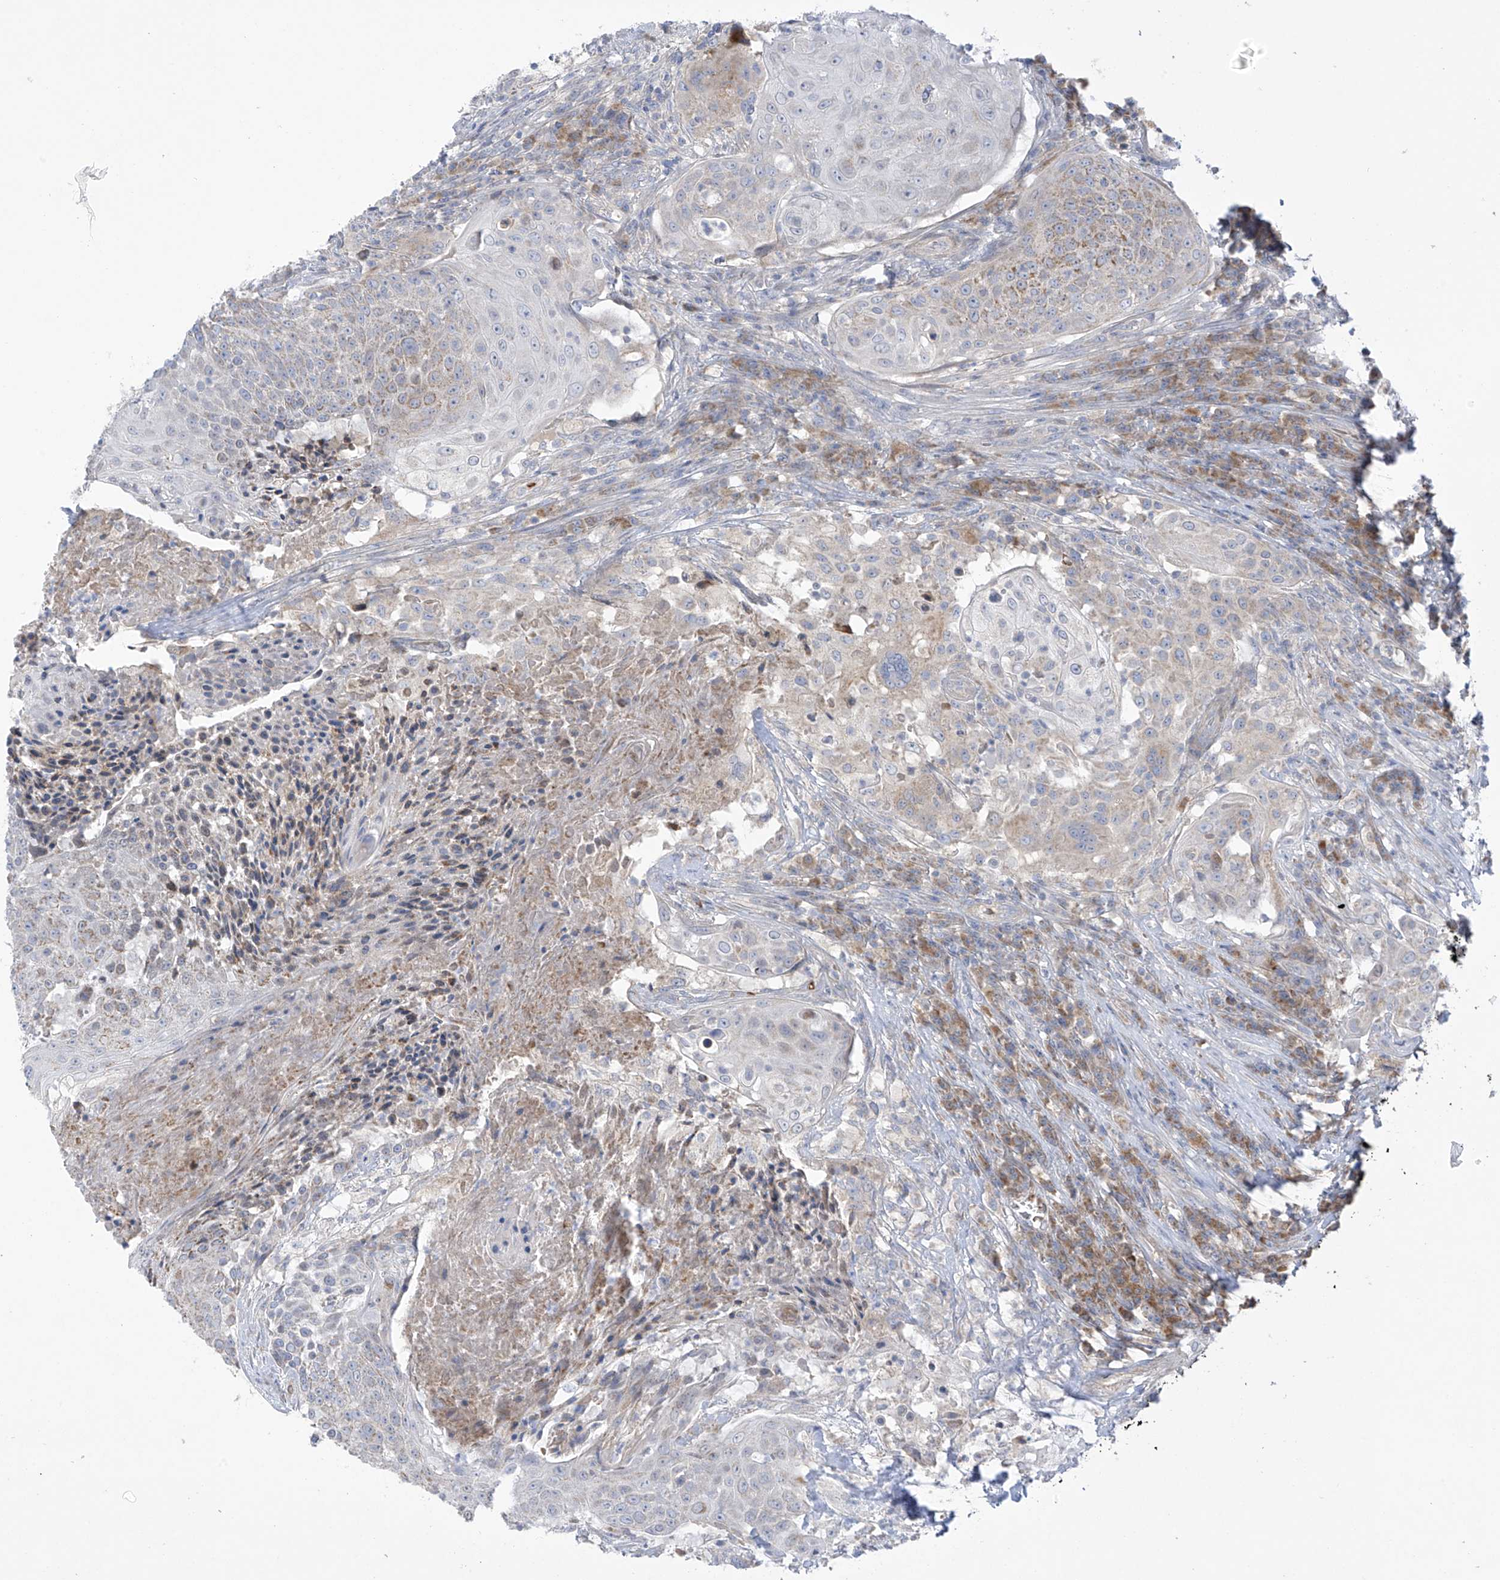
{"staining": {"intensity": "weak", "quantity": "<25%", "location": "cytoplasmic/membranous"}, "tissue": "urothelial cancer", "cell_type": "Tumor cells", "image_type": "cancer", "snomed": [{"axis": "morphology", "description": "Urothelial carcinoma, High grade"}, {"axis": "topography", "description": "Urinary bladder"}], "caption": "Immunohistochemistry (IHC) of human urothelial cancer demonstrates no positivity in tumor cells. (DAB immunohistochemistry, high magnification).", "gene": "METTL18", "patient": {"sex": "female", "age": 63}}